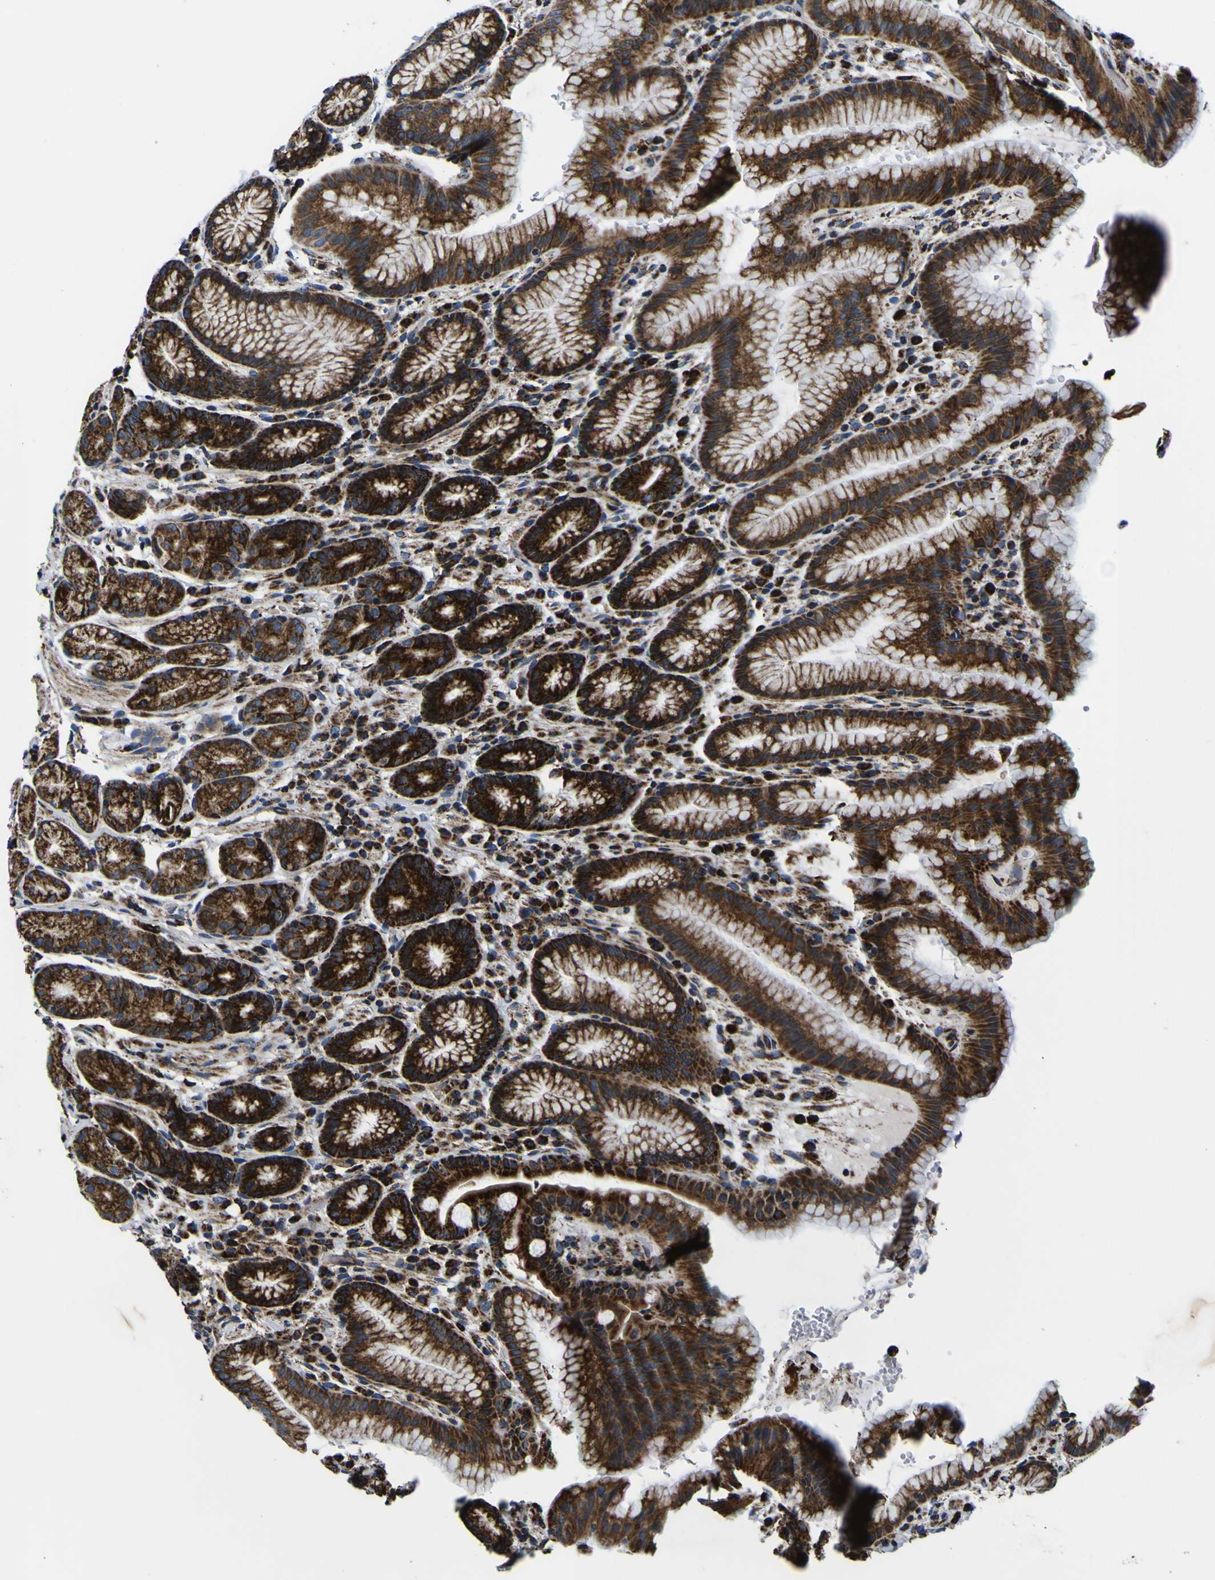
{"staining": {"intensity": "strong", "quantity": ">75%", "location": "cytoplasmic/membranous"}, "tissue": "stomach", "cell_type": "Glandular cells", "image_type": "normal", "snomed": [{"axis": "morphology", "description": "Normal tissue, NOS"}, {"axis": "topography", "description": "Stomach, lower"}], "caption": "Glandular cells exhibit strong cytoplasmic/membranous staining in about >75% of cells in benign stomach. The staining is performed using DAB brown chromogen to label protein expression. The nuclei are counter-stained blue using hematoxylin.", "gene": "PTRH2", "patient": {"sex": "male", "age": 52}}